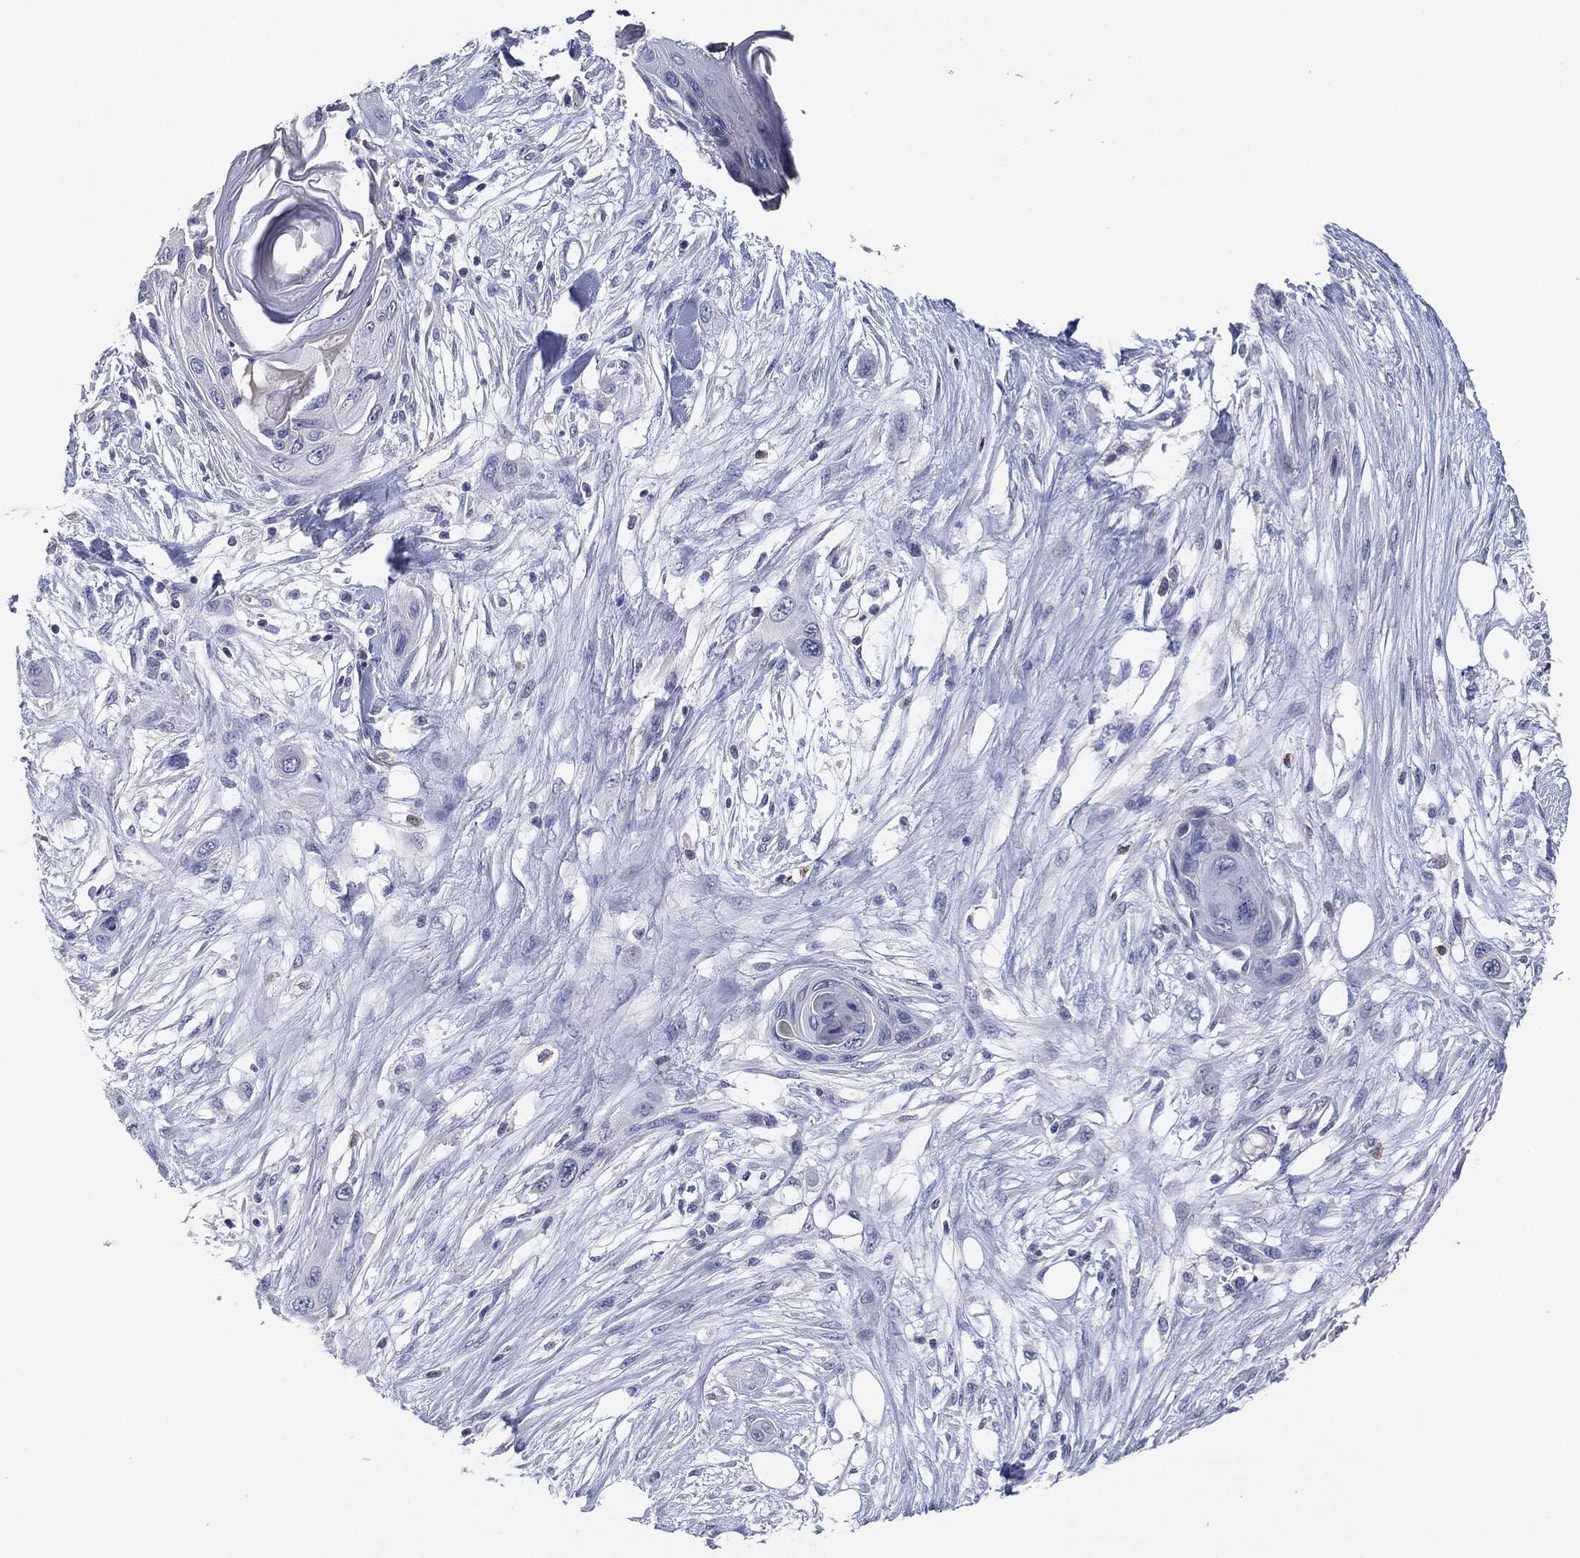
{"staining": {"intensity": "negative", "quantity": "none", "location": "none"}, "tissue": "skin cancer", "cell_type": "Tumor cells", "image_type": "cancer", "snomed": [{"axis": "morphology", "description": "Squamous cell carcinoma, NOS"}, {"axis": "topography", "description": "Skin"}], "caption": "DAB (3,3'-diaminobenzidine) immunohistochemical staining of human skin squamous cell carcinoma displays no significant expression in tumor cells.", "gene": "NTRK1", "patient": {"sex": "male", "age": 79}}